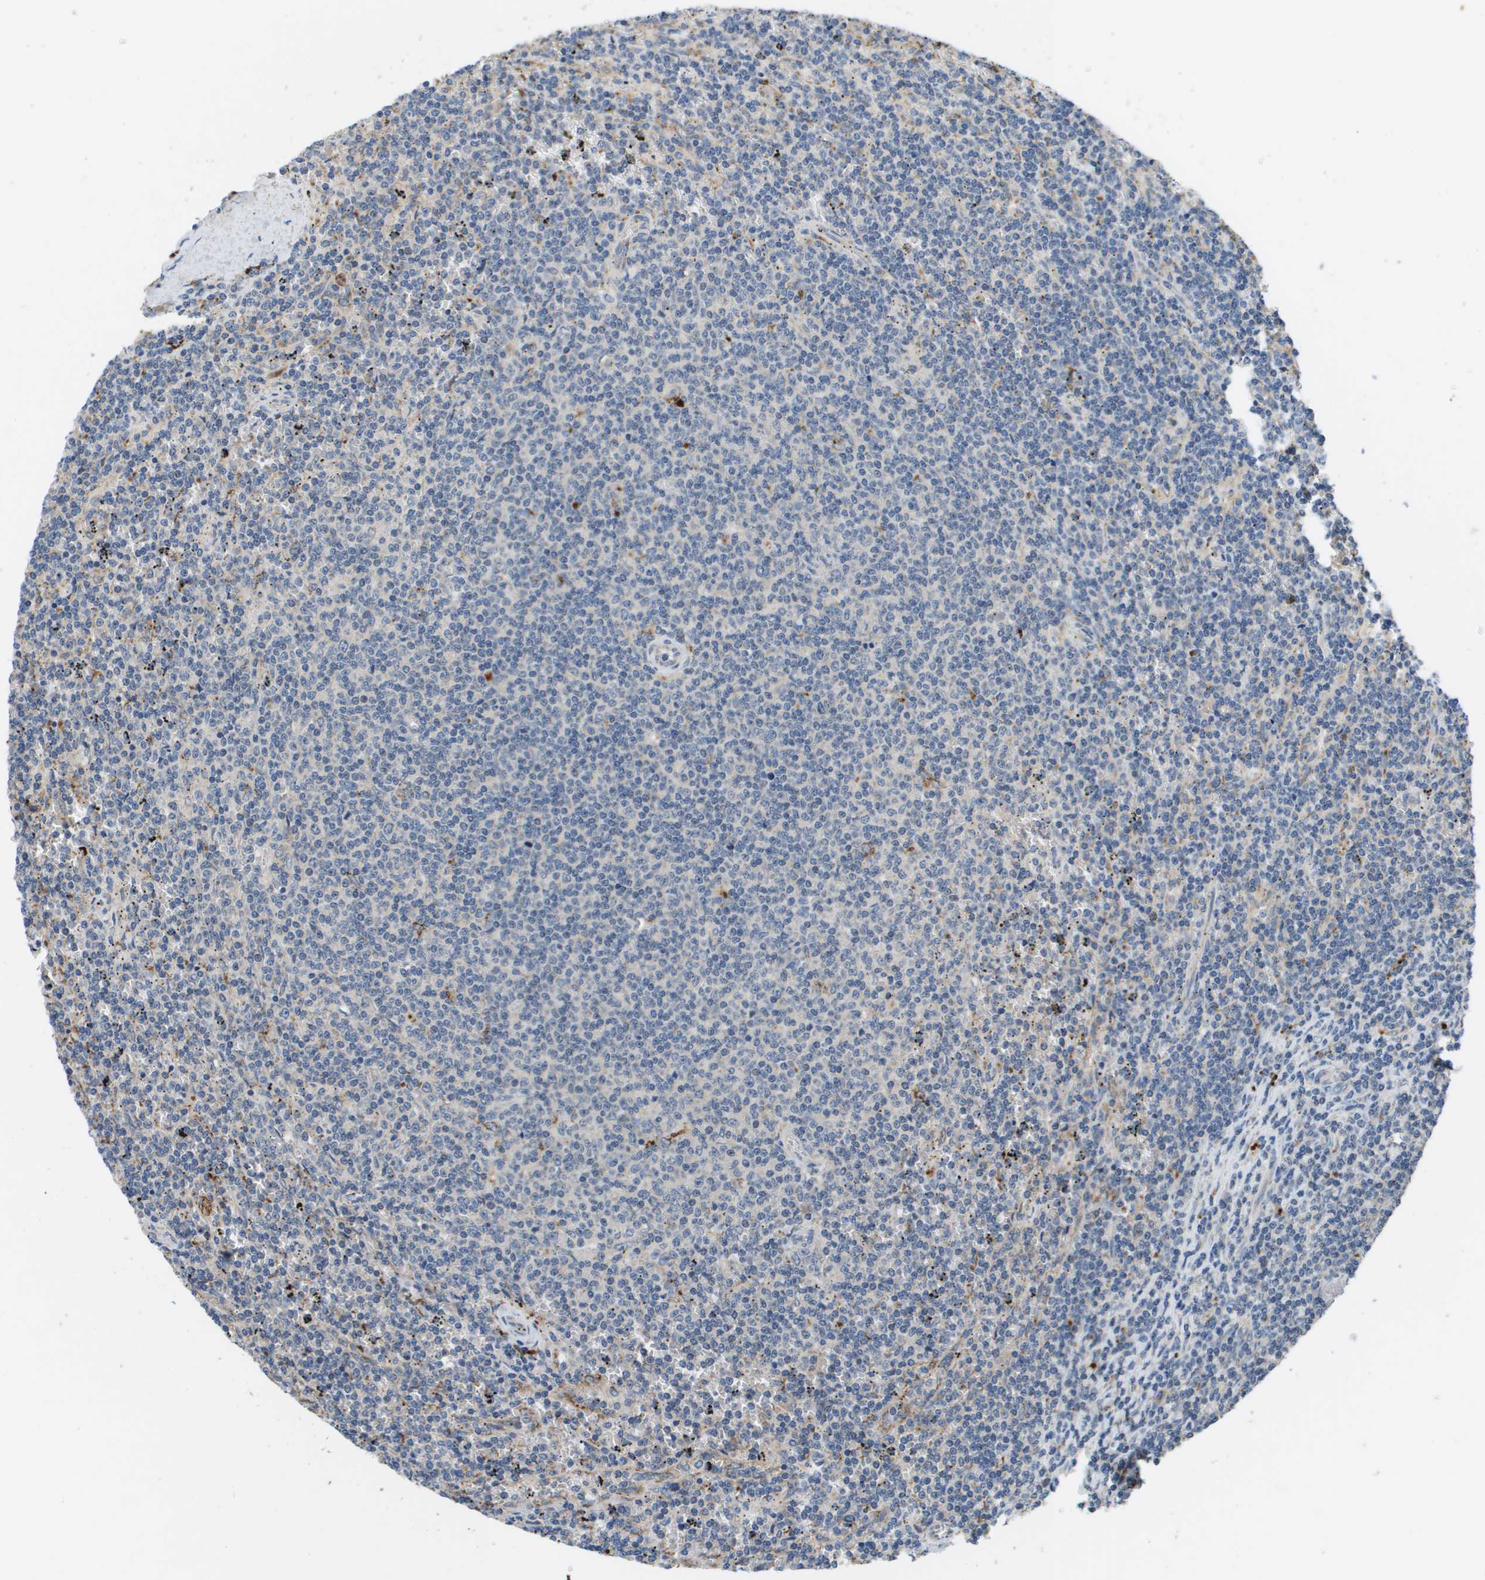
{"staining": {"intensity": "negative", "quantity": "none", "location": "none"}, "tissue": "lymphoma", "cell_type": "Tumor cells", "image_type": "cancer", "snomed": [{"axis": "morphology", "description": "Malignant lymphoma, non-Hodgkin's type, Low grade"}, {"axis": "topography", "description": "Spleen"}], "caption": "Micrograph shows no significant protein positivity in tumor cells of malignant lymphoma, non-Hodgkin's type (low-grade).", "gene": "SLC25A20", "patient": {"sex": "female", "age": 50}}